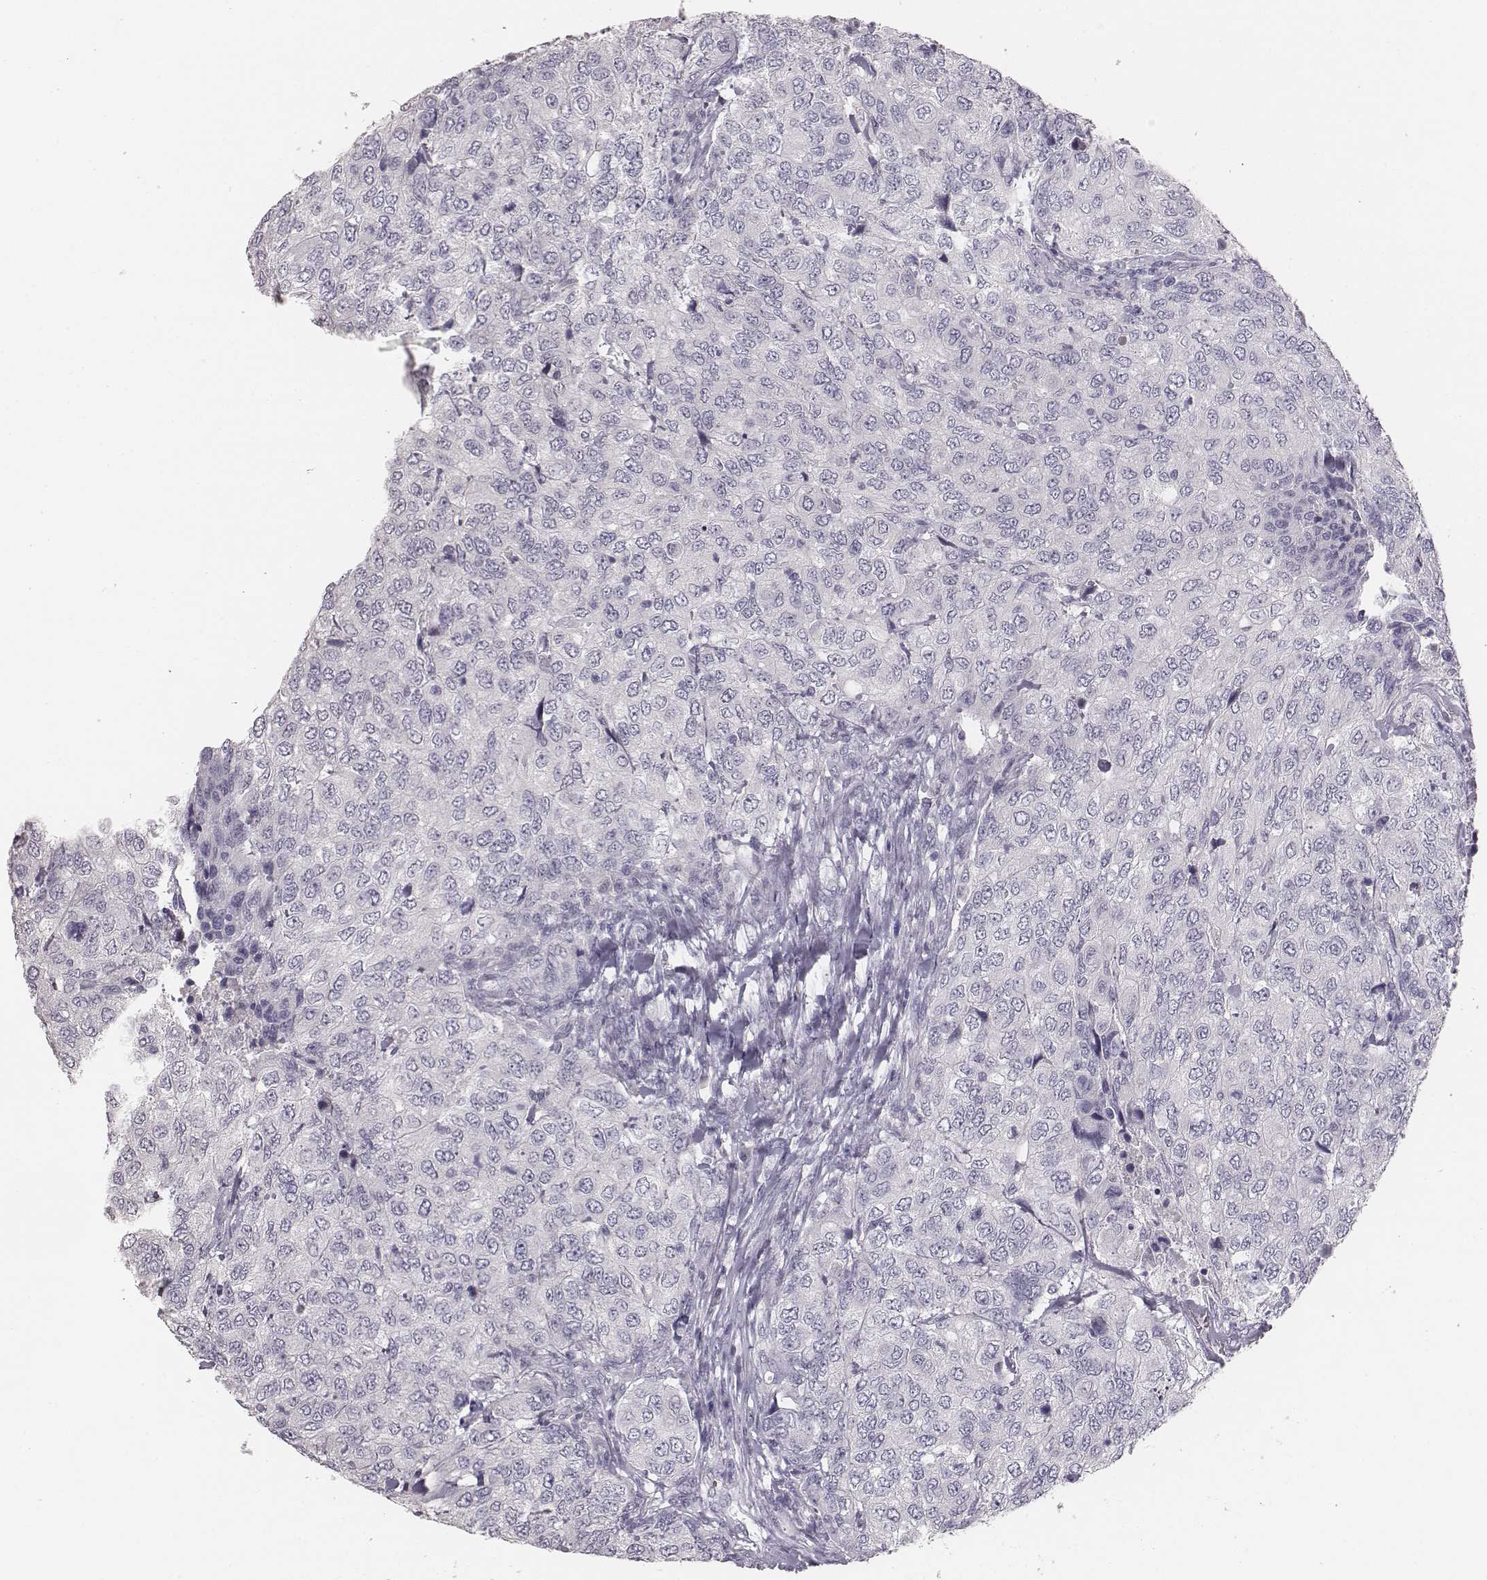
{"staining": {"intensity": "negative", "quantity": "none", "location": "none"}, "tissue": "urothelial cancer", "cell_type": "Tumor cells", "image_type": "cancer", "snomed": [{"axis": "morphology", "description": "Urothelial carcinoma, High grade"}, {"axis": "topography", "description": "Urinary bladder"}], "caption": "Human high-grade urothelial carcinoma stained for a protein using immunohistochemistry (IHC) reveals no staining in tumor cells.", "gene": "MYH6", "patient": {"sex": "female", "age": 78}}